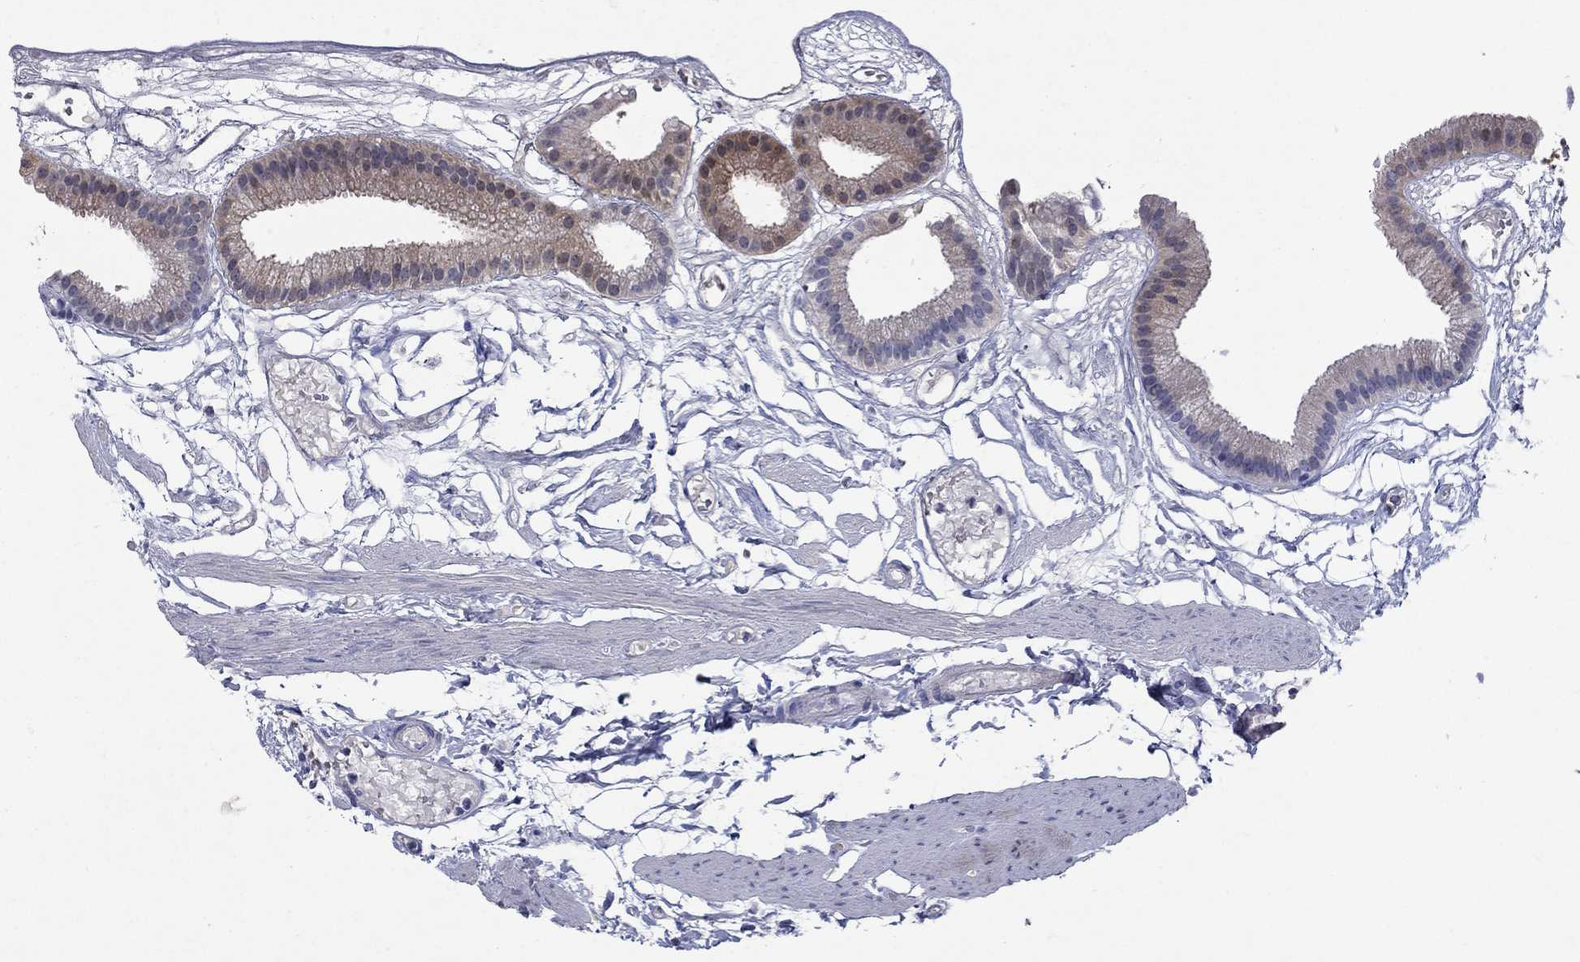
{"staining": {"intensity": "negative", "quantity": "none", "location": "none"}, "tissue": "gallbladder", "cell_type": "Glandular cells", "image_type": "normal", "snomed": [{"axis": "morphology", "description": "Normal tissue, NOS"}, {"axis": "topography", "description": "Gallbladder"}], "caption": "Benign gallbladder was stained to show a protein in brown. There is no significant expression in glandular cells. (IHC, brightfield microscopy, high magnification).", "gene": "SULT2B1", "patient": {"sex": "female", "age": 45}}